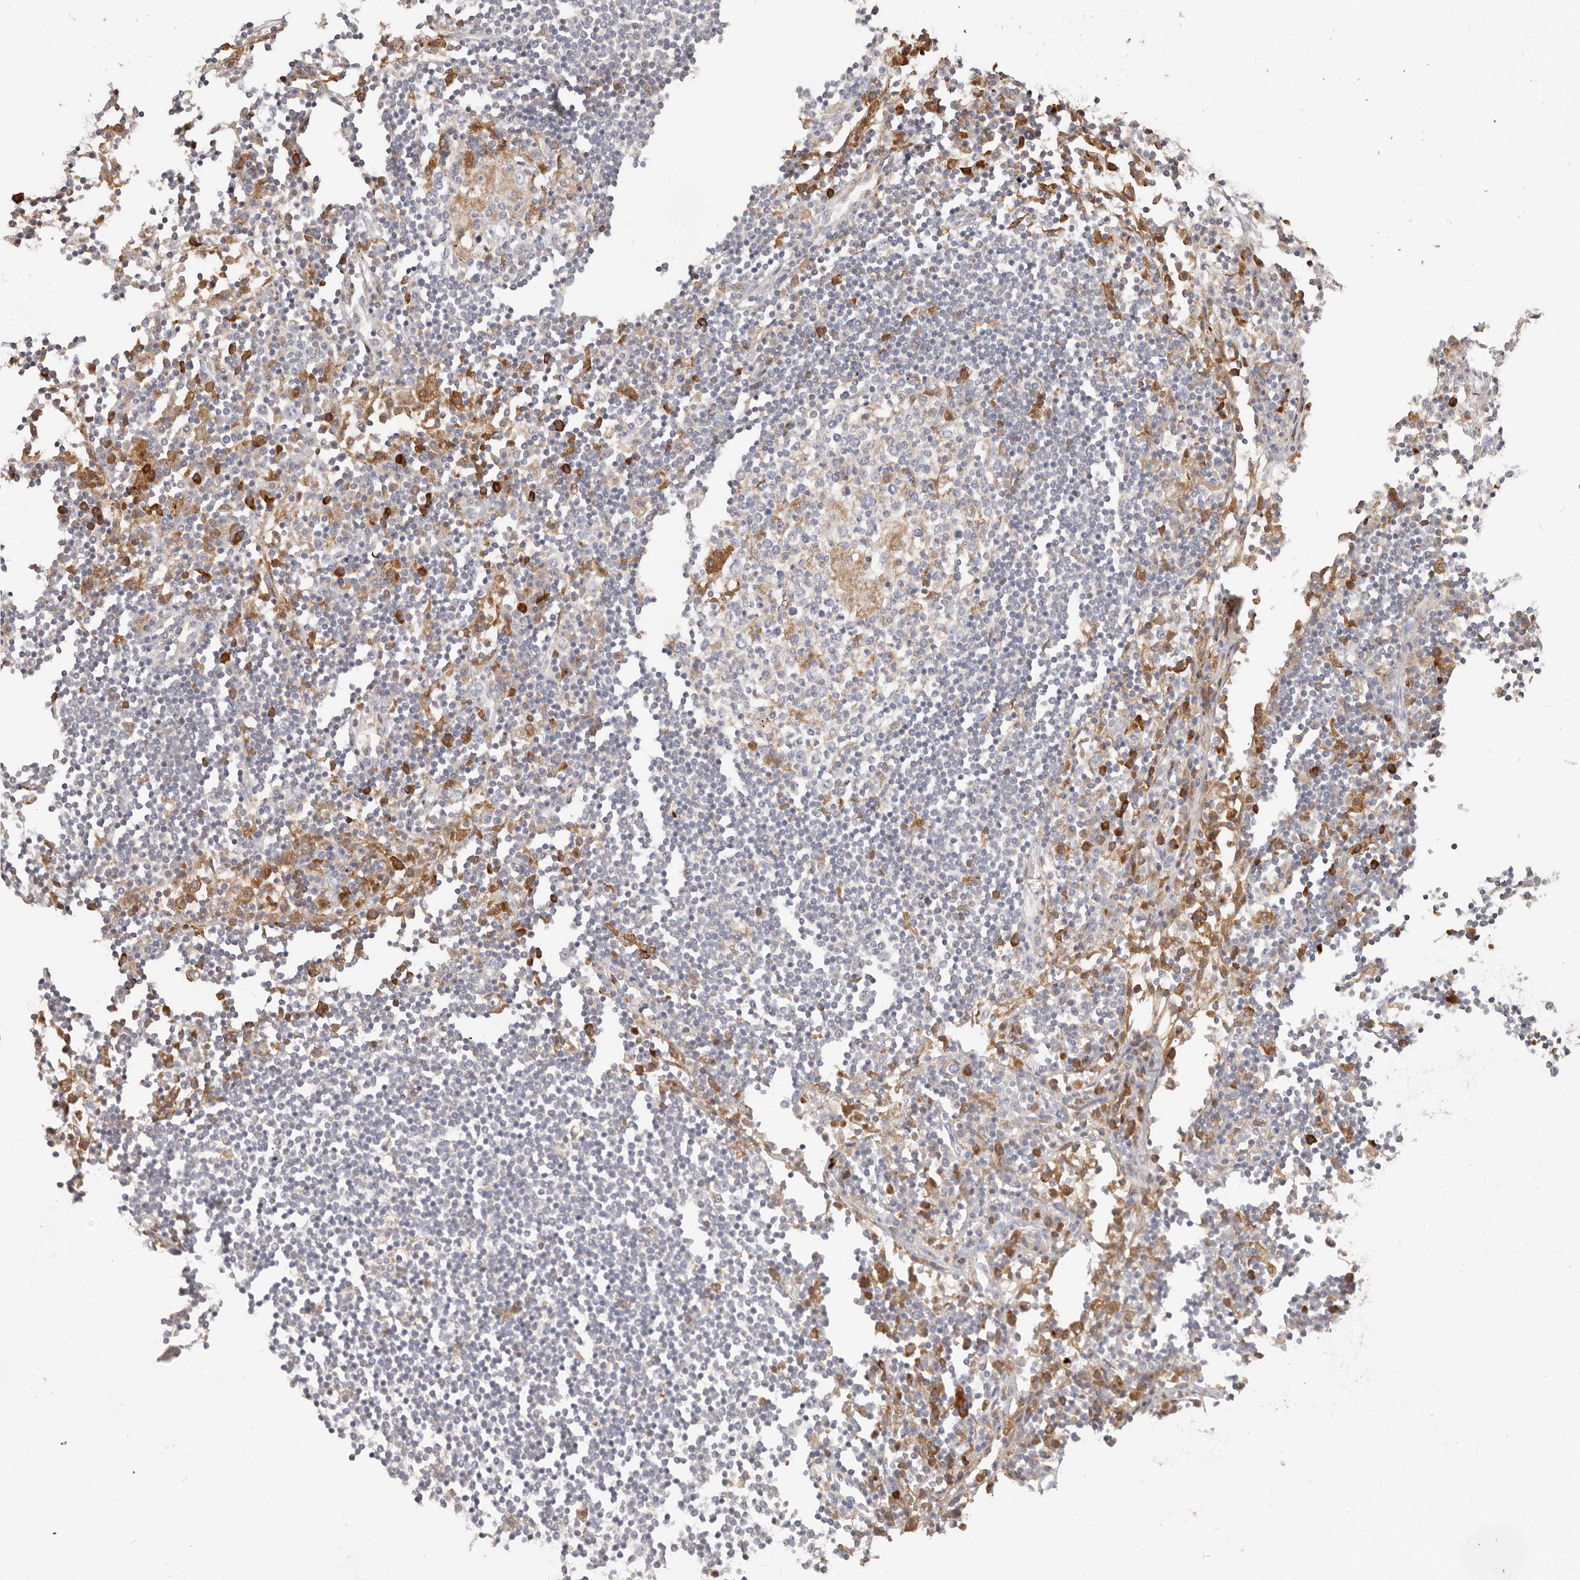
{"staining": {"intensity": "negative", "quantity": "none", "location": "none"}, "tissue": "lymph node", "cell_type": "Germinal center cells", "image_type": "normal", "snomed": [{"axis": "morphology", "description": "Normal tissue, NOS"}, {"axis": "topography", "description": "Lymph node"}], "caption": "DAB immunohistochemical staining of benign lymph node displays no significant staining in germinal center cells. Nuclei are stained in blue.", "gene": "MTFR2", "patient": {"sex": "female", "age": 53}}